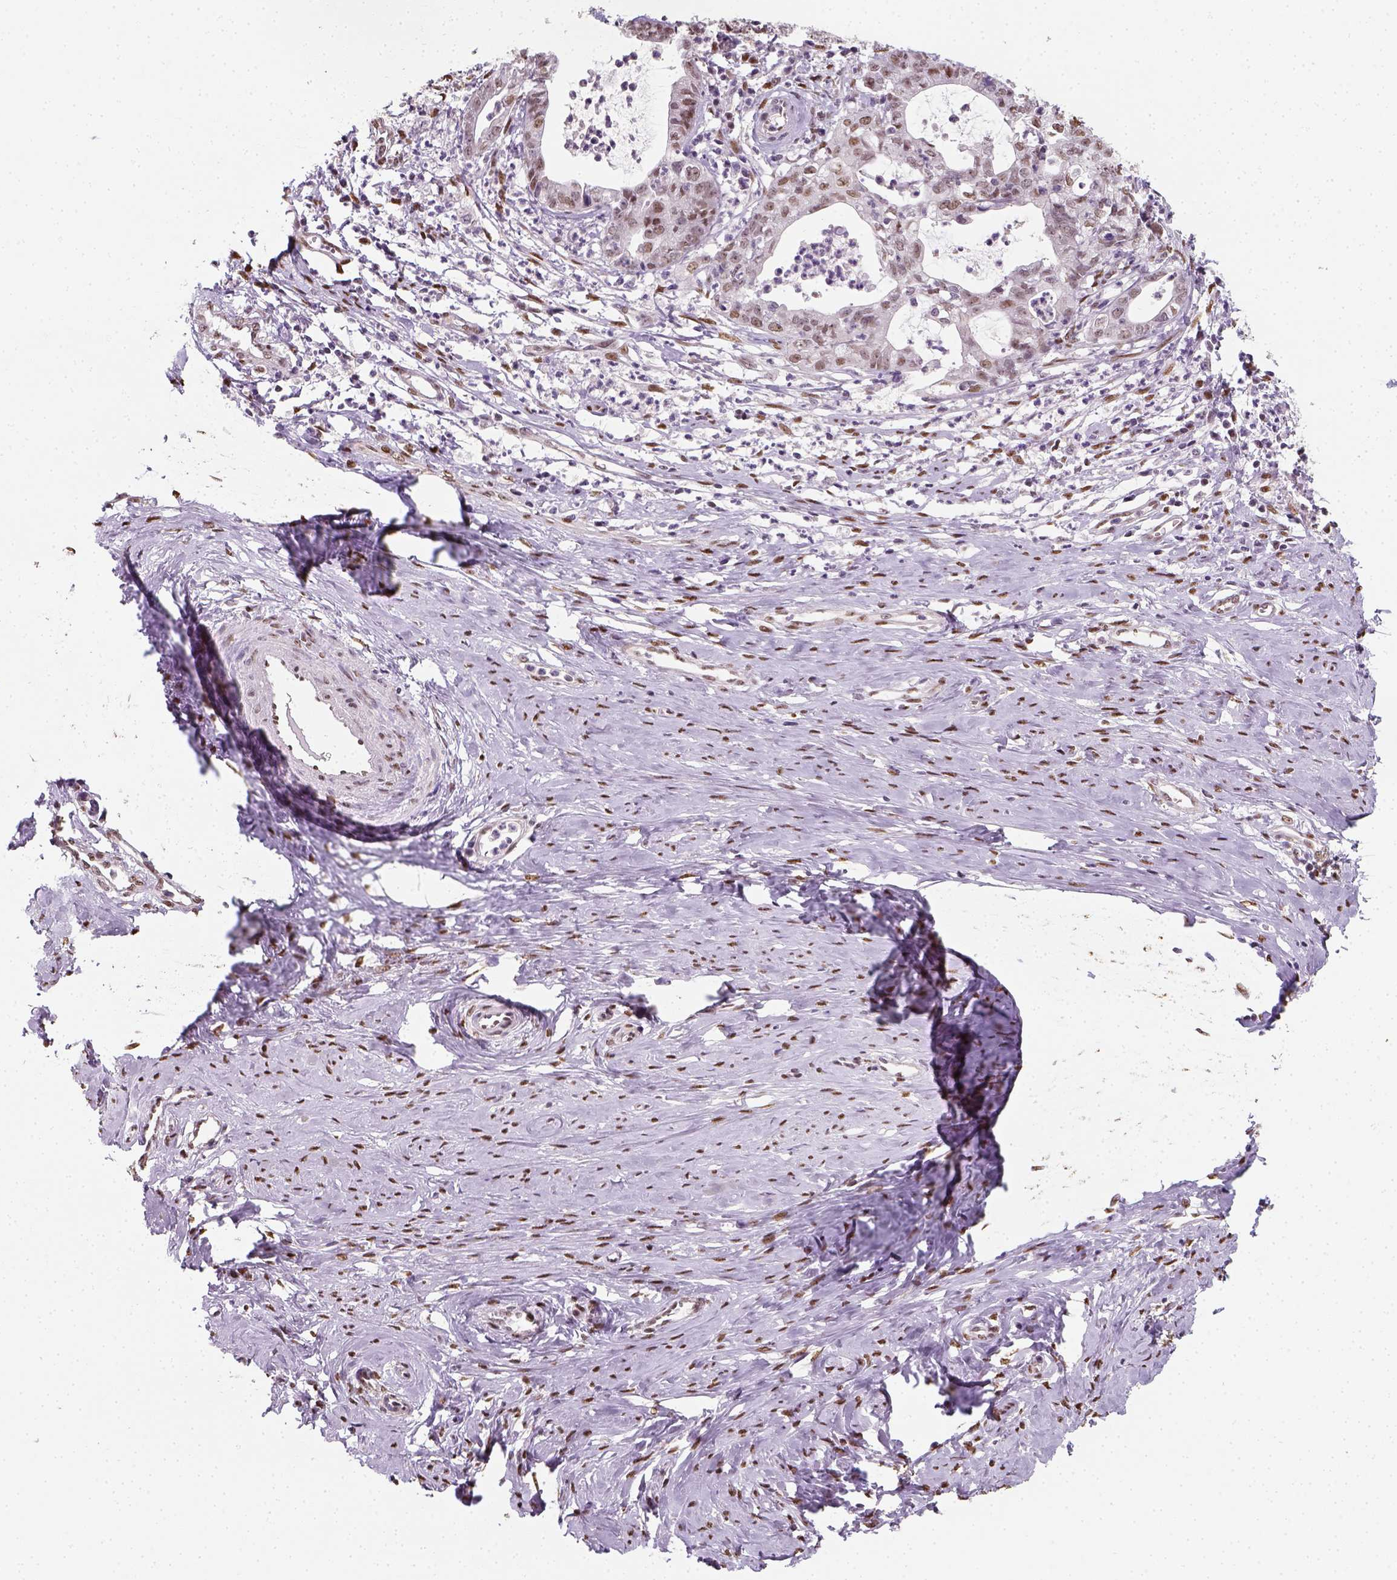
{"staining": {"intensity": "moderate", "quantity": ">75%", "location": "nuclear"}, "tissue": "cervical cancer", "cell_type": "Tumor cells", "image_type": "cancer", "snomed": [{"axis": "morphology", "description": "Normal tissue, NOS"}, {"axis": "morphology", "description": "Adenocarcinoma, NOS"}, {"axis": "topography", "description": "Cervix"}], "caption": "An image showing moderate nuclear staining in about >75% of tumor cells in cervical cancer, as visualized by brown immunohistochemical staining.", "gene": "C1orf112", "patient": {"sex": "female", "age": 38}}